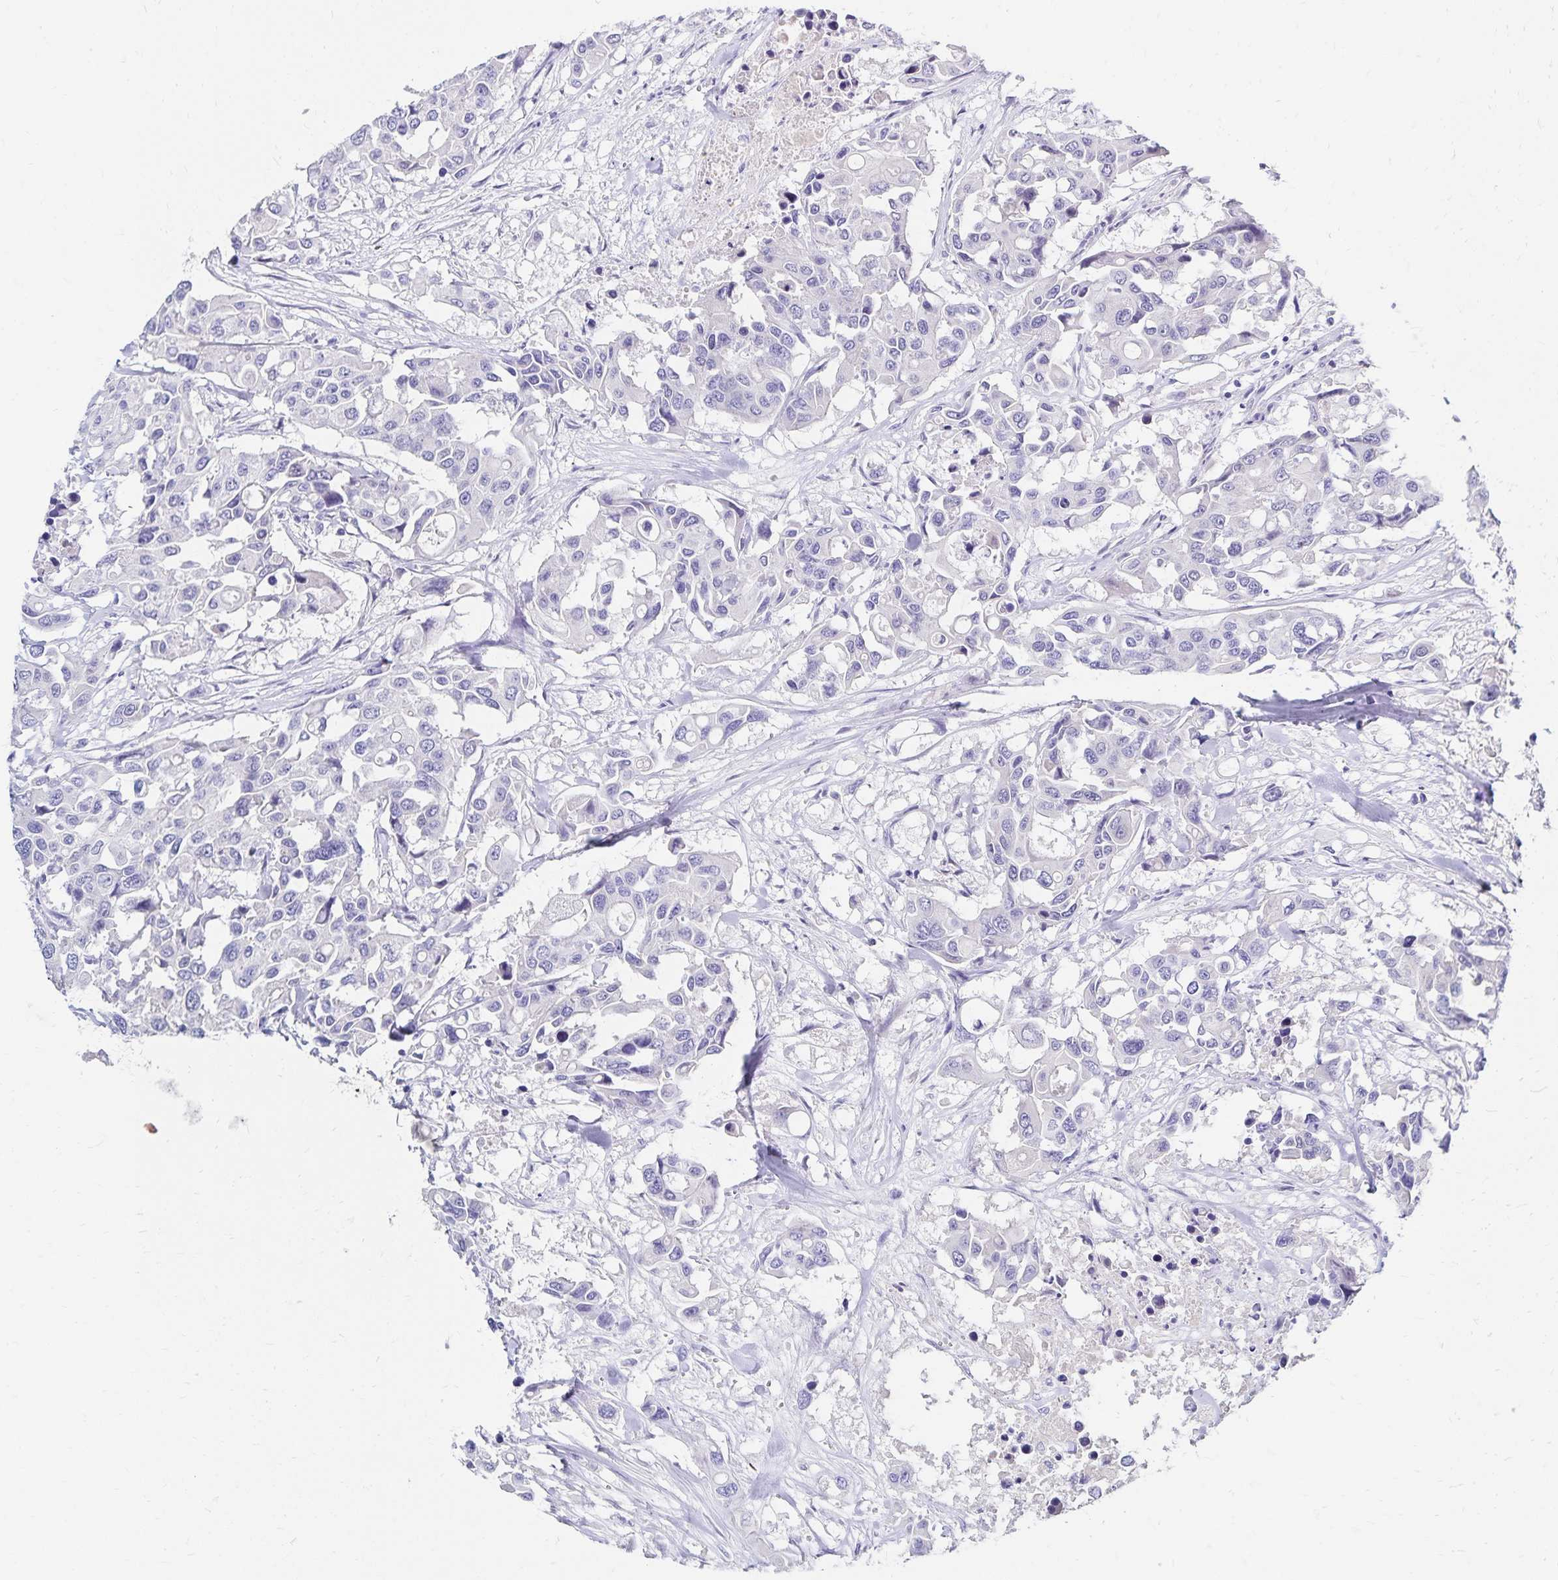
{"staining": {"intensity": "negative", "quantity": "none", "location": "none"}, "tissue": "colorectal cancer", "cell_type": "Tumor cells", "image_type": "cancer", "snomed": [{"axis": "morphology", "description": "Adenocarcinoma, NOS"}, {"axis": "topography", "description": "Colon"}], "caption": "The image exhibits no staining of tumor cells in adenocarcinoma (colorectal).", "gene": "PAX5", "patient": {"sex": "male", "age": 77}}